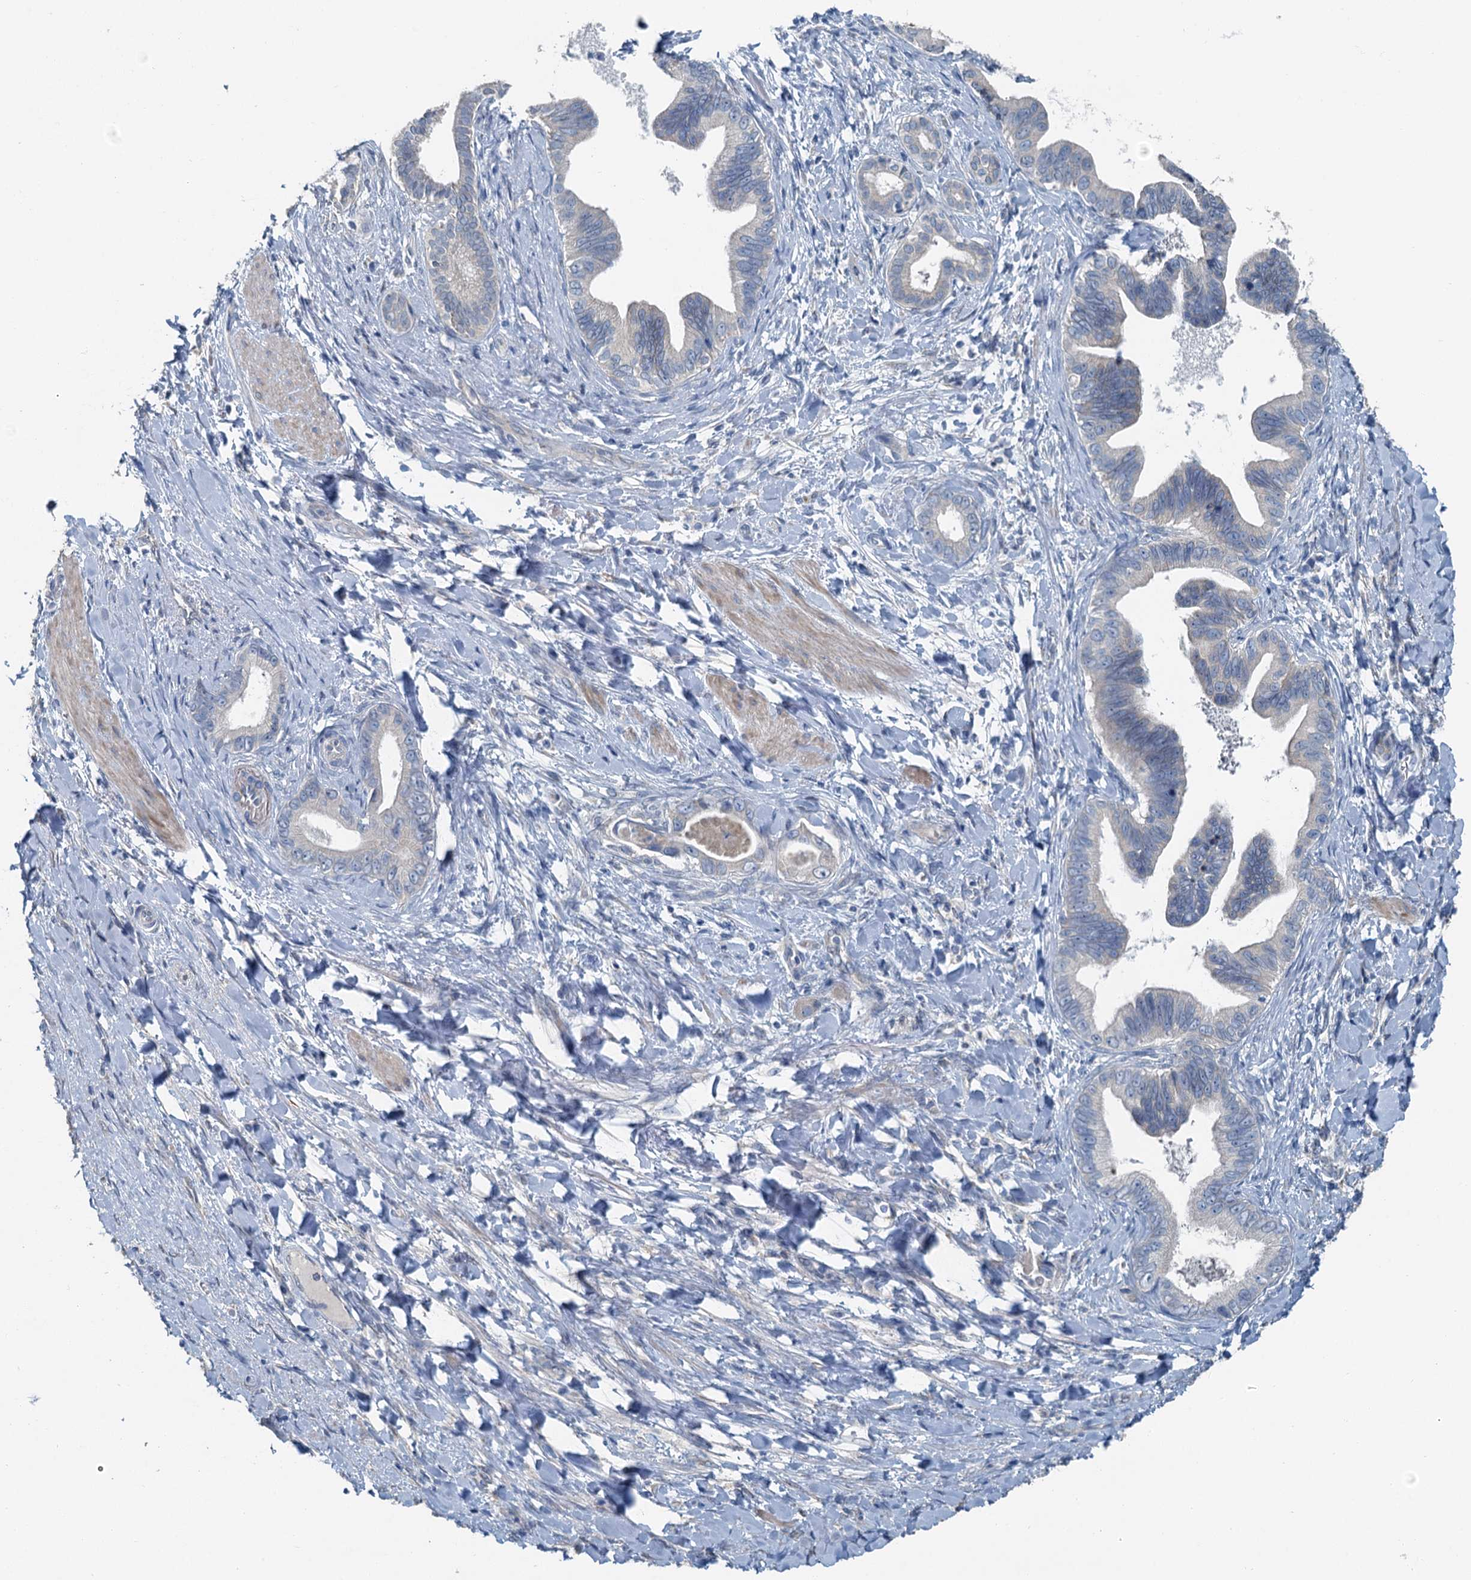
{"staining": {"intensity": "negative", "quantity": "none", "location": "none"}, "tissue": "pancreatic cancer", "cell_type": "Tumor cells", "image_type": "cancer", "snomed": [{"axis": "morphology", "description": "Adenocarcinoma, NOS"}, {"axis": "topography", "description": "Pancreas"}], "caption": "Image shows no significant protein expression in tumor cells of pancreatic adenocarcinoma.", "gene": "C6orf120", "patient": {"sex": "female", "age": 55}}